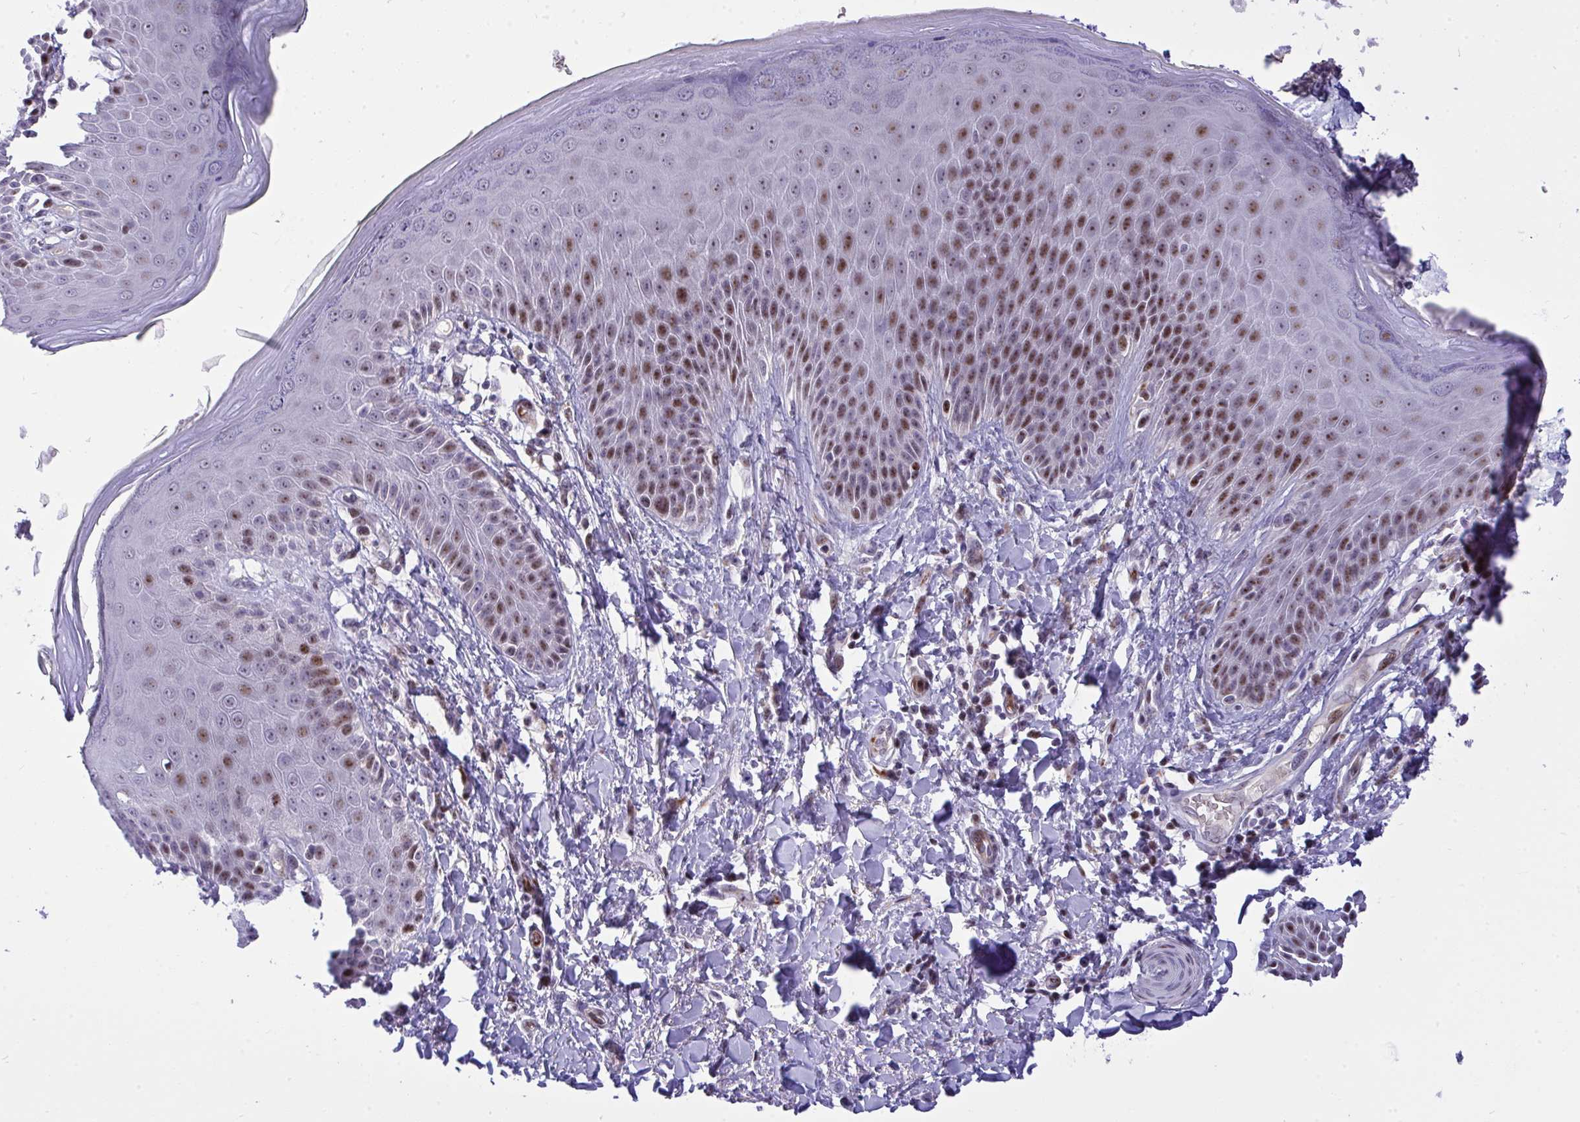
{"staining": {"intensity": "moderate", "quantity": "25%-75%", "location": "nuclear"}, "tissue": "skin", "cell_type": "Epidermal cells", "image_type": "normal", "snomed": [{"axis": "morphology", "description": "Normal tissue, NOS"}, {"axis": "topography", "description": "Anal"}, {"axis": "topography", "description": "Peripheral nerve tissue"}], "caption": "Skin stained for a protein shows moderate nuclear positivity in epidermal cells. (IHC, brightfield microscopy, high magnification).", "gene": "PLPPR3", "patient": {"sex": "male", "age": 51}}